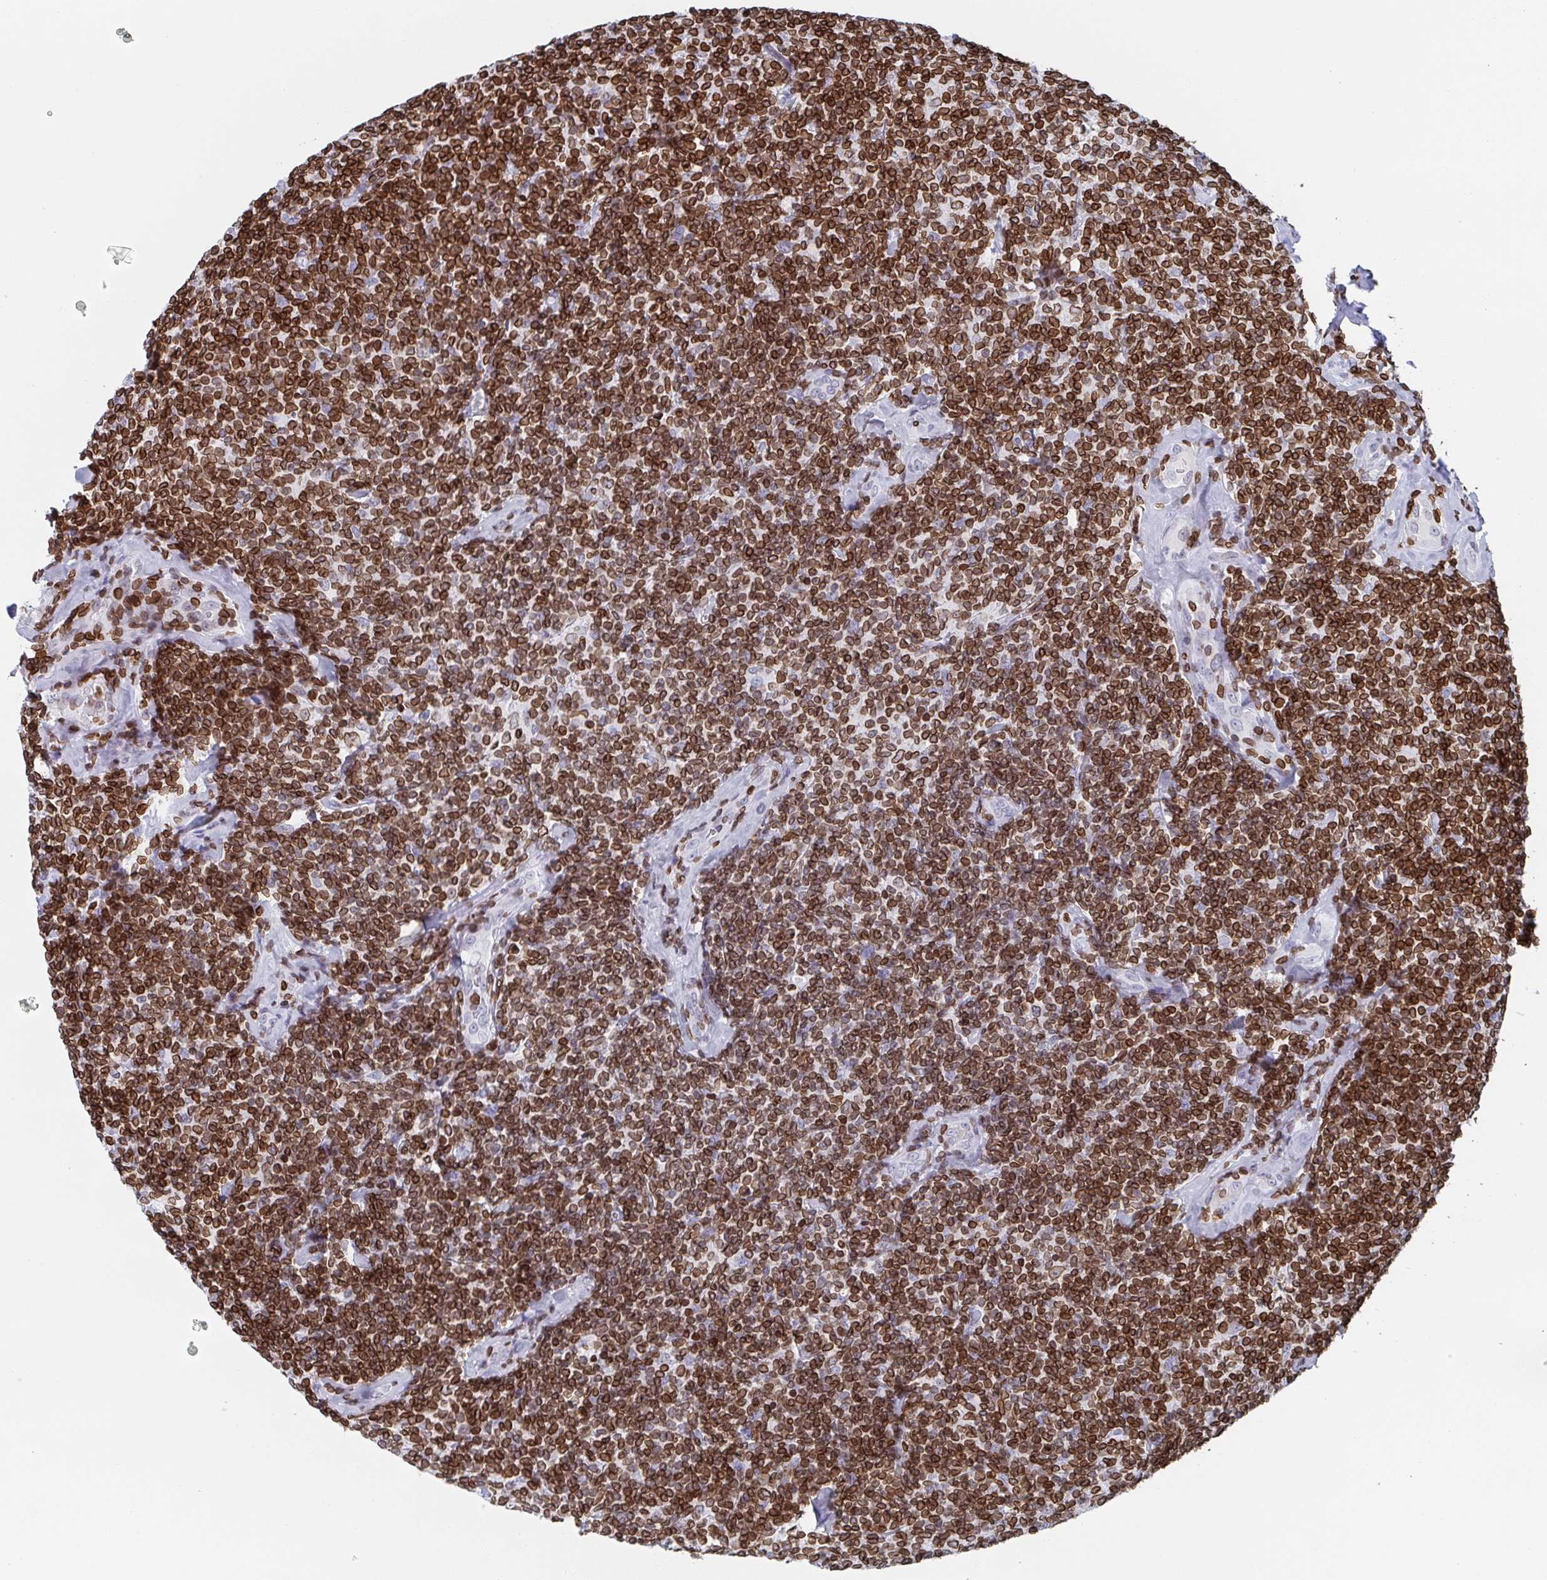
{"staining": {"intensity": "strong", "quantity": ">75%", "location": "cytoplasmic/membranous,nuclear"}, "tissue": "lymphoma", "cell_type": "Tumor cells", "image_type": "cancer", "snomed": [{"axis": "morphology", "description": "Malignant lymphoma, non-Hodgkin's type, Low grade"}, {"axis": "topography", "description": "Lymph node"}], "caption": "A histopathology image of human lymphoma stained for a protein shows strong cytoplasmic/membranous and nuclear brown staining in tumor cells.", "gene": "BTBD7", "patient": {"sex": "female", "age": 56}}